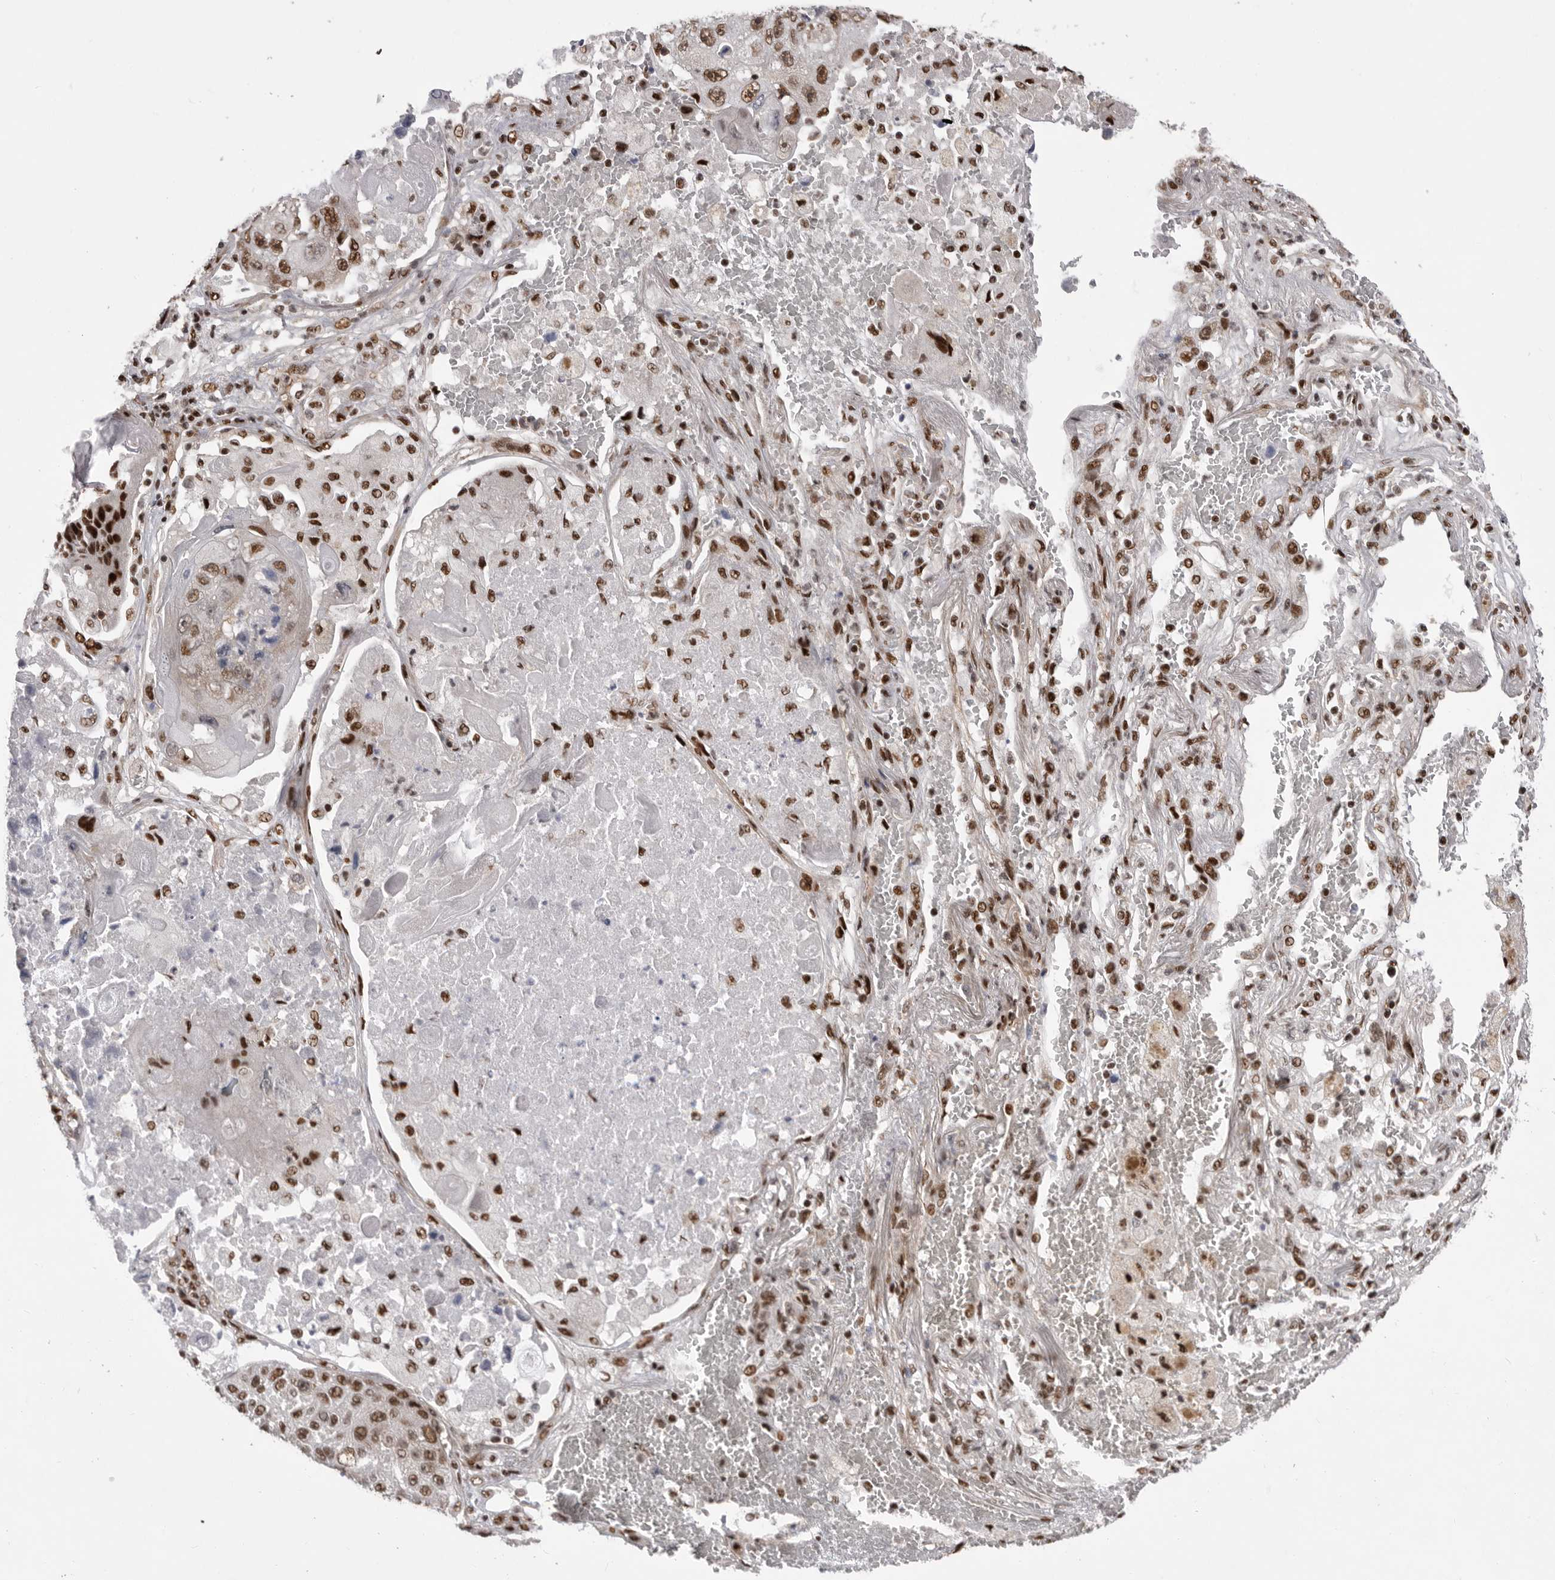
{"staining": {"intensity": "strong", "quantity": ">75%", "location": "nuclear"}, "tissue": "lung cancer", "cell_type": "Tumor cells", "image_type": "cancer", "snomed": [{"axis": "morphology", "description": "Squamous cell carcinoma, NOS"}, {"axis": "topography", "description": "Lung"}], "caption": "Protein expression analysis of squamous cell carcinoma (lung) shows strong nuclear expression in approximately >75% of tumor cells. The staining is performed using DAB (3,3'-diaminobenzidine) brown chromogen to label protein expression. The nuclei are counter-stained blue using hematoxylin.", "gene": "PPP1R8", "patient": {"sex": "male", "age": 61}}